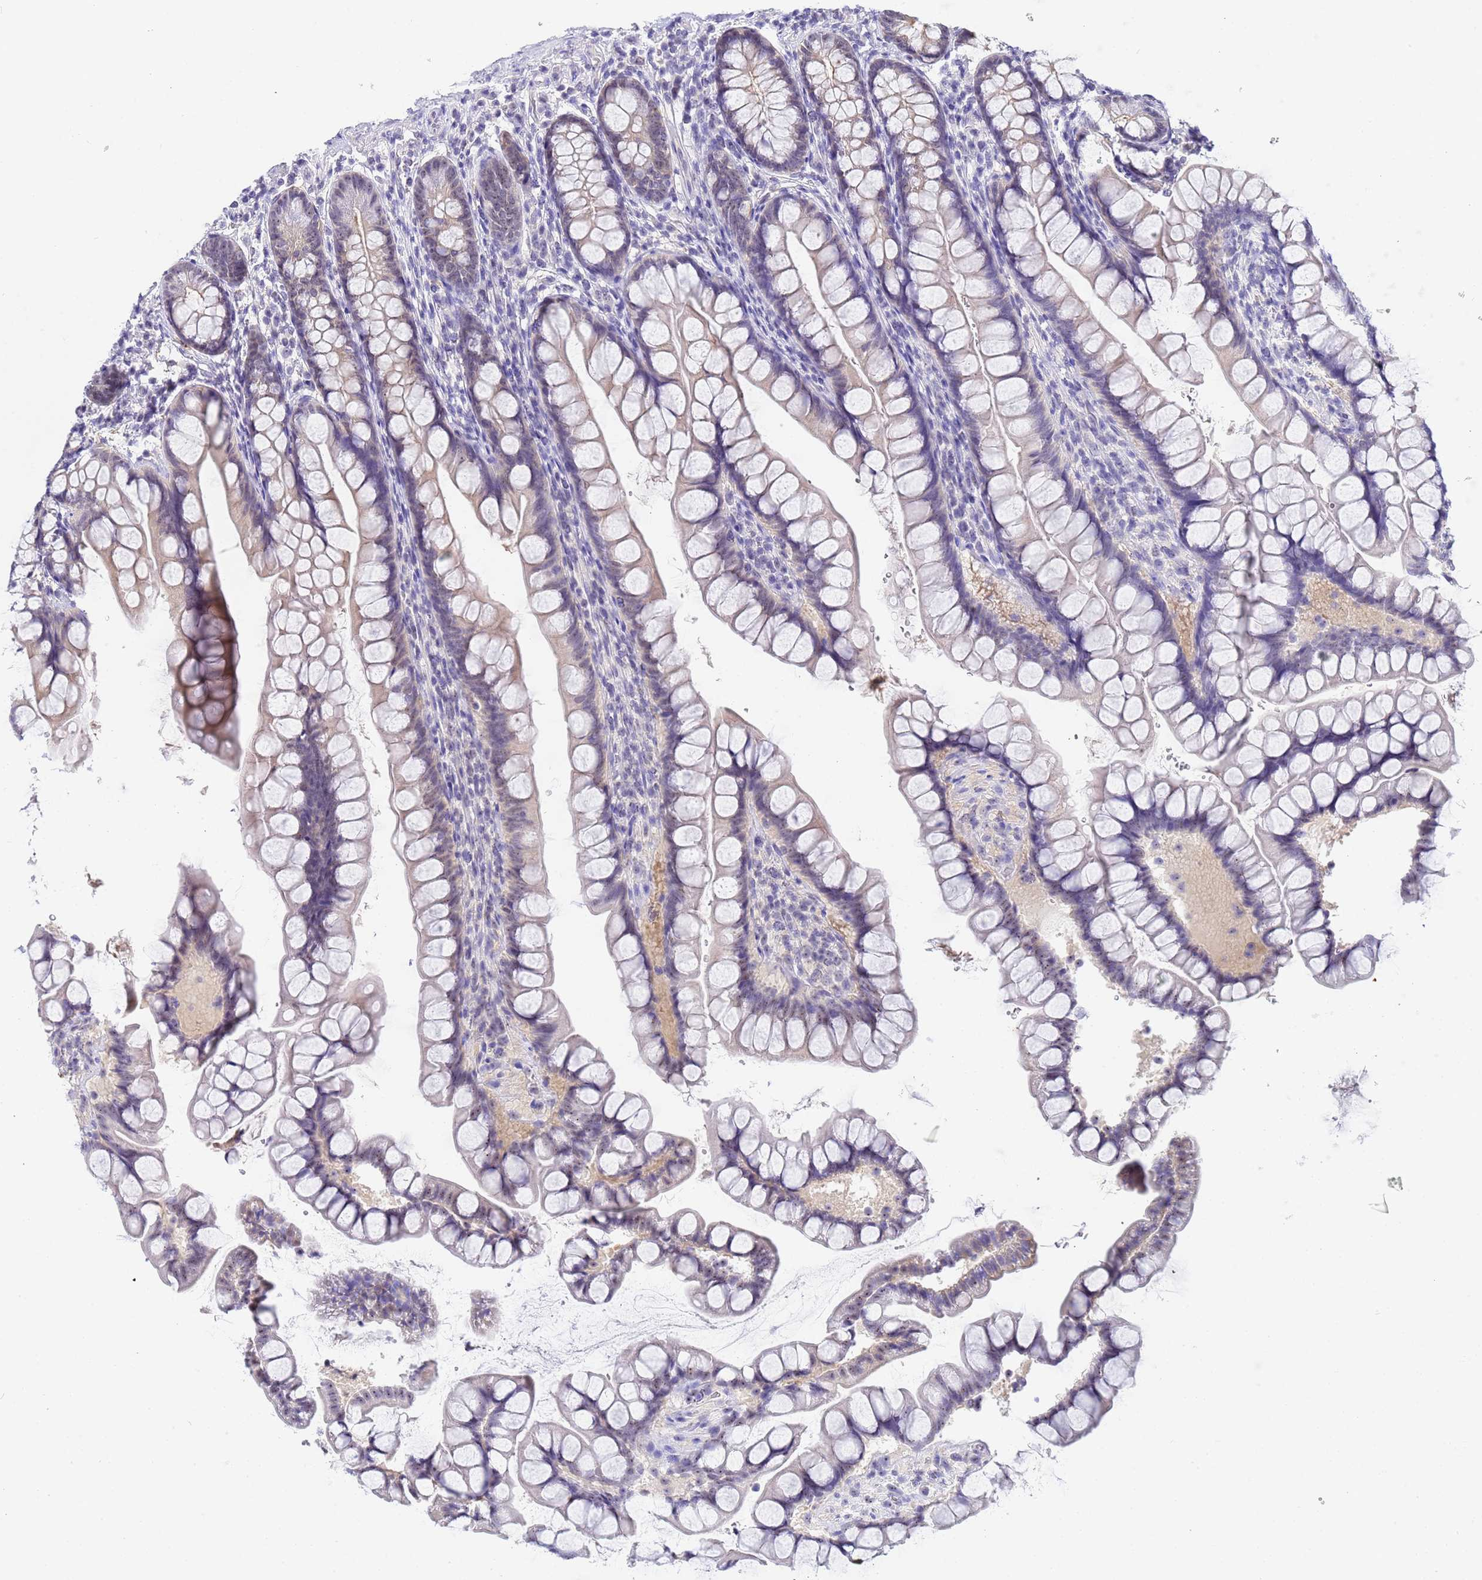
{"staining": {"intensity": "weak", "quantity": "<25%", "location": "cytoplasmic/membranous"}, "tissue": "small intestine", "cell_type": "Glandular cells", "image_type": "normal", "snomed": [{"axis": "morphology", "description": "Normal tissue, NOS"}, {"axis": "topography", "description": "Small intestine"}], "caption": "Histopathology image shows no significant protein staining in glandular cells of unremarkable small intestine. (Stains: DAB immunohistochemistry with hematoxylin counter stain, Microscopy: brightfield microscopy at high magnification).", "gene": "ACTL6B", "patient": {"sex": "male", "age": 70}}